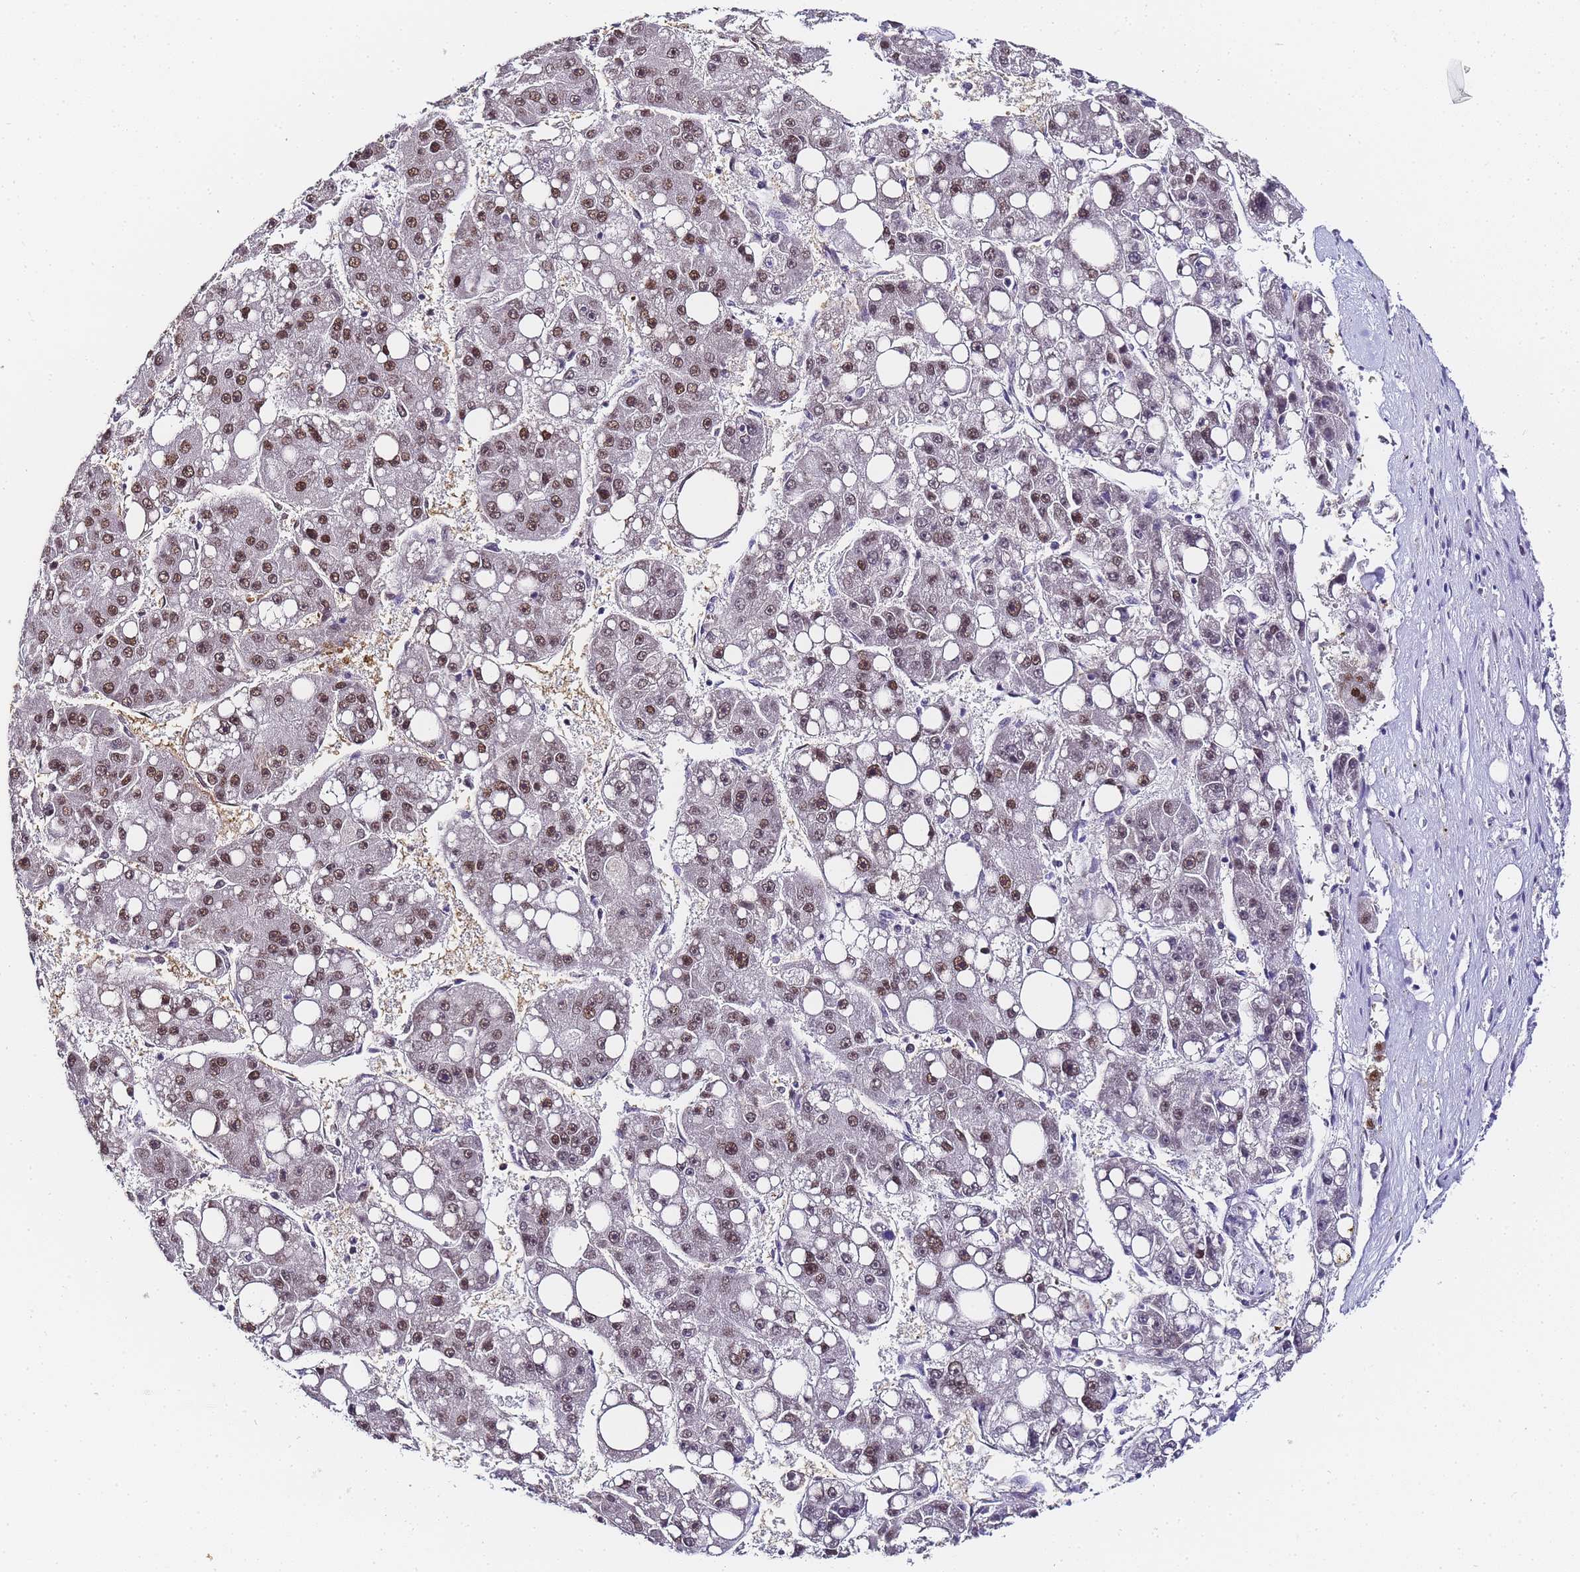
{"staining": {"intensity": "moderate", "quantity": ">75%", "location": "nuclear"}, "tissue": "liver cancer", "cell_type": "Tumor cells", "image_type": "cancer", "snomed": [{"axis": "morphology", "description": "Carcinoma, Hepatocellular, NOS"}, {"axis": "topography", "description": "Liver"}], "caption": "Brown immunohistochemical staining in human hepatocellular carcinoma (liver) demonstrates moderate nuclear expression in about >75% of tumor cells.", "gene": "POLR1A", "patient": {"sex": "female", "age": 61}}